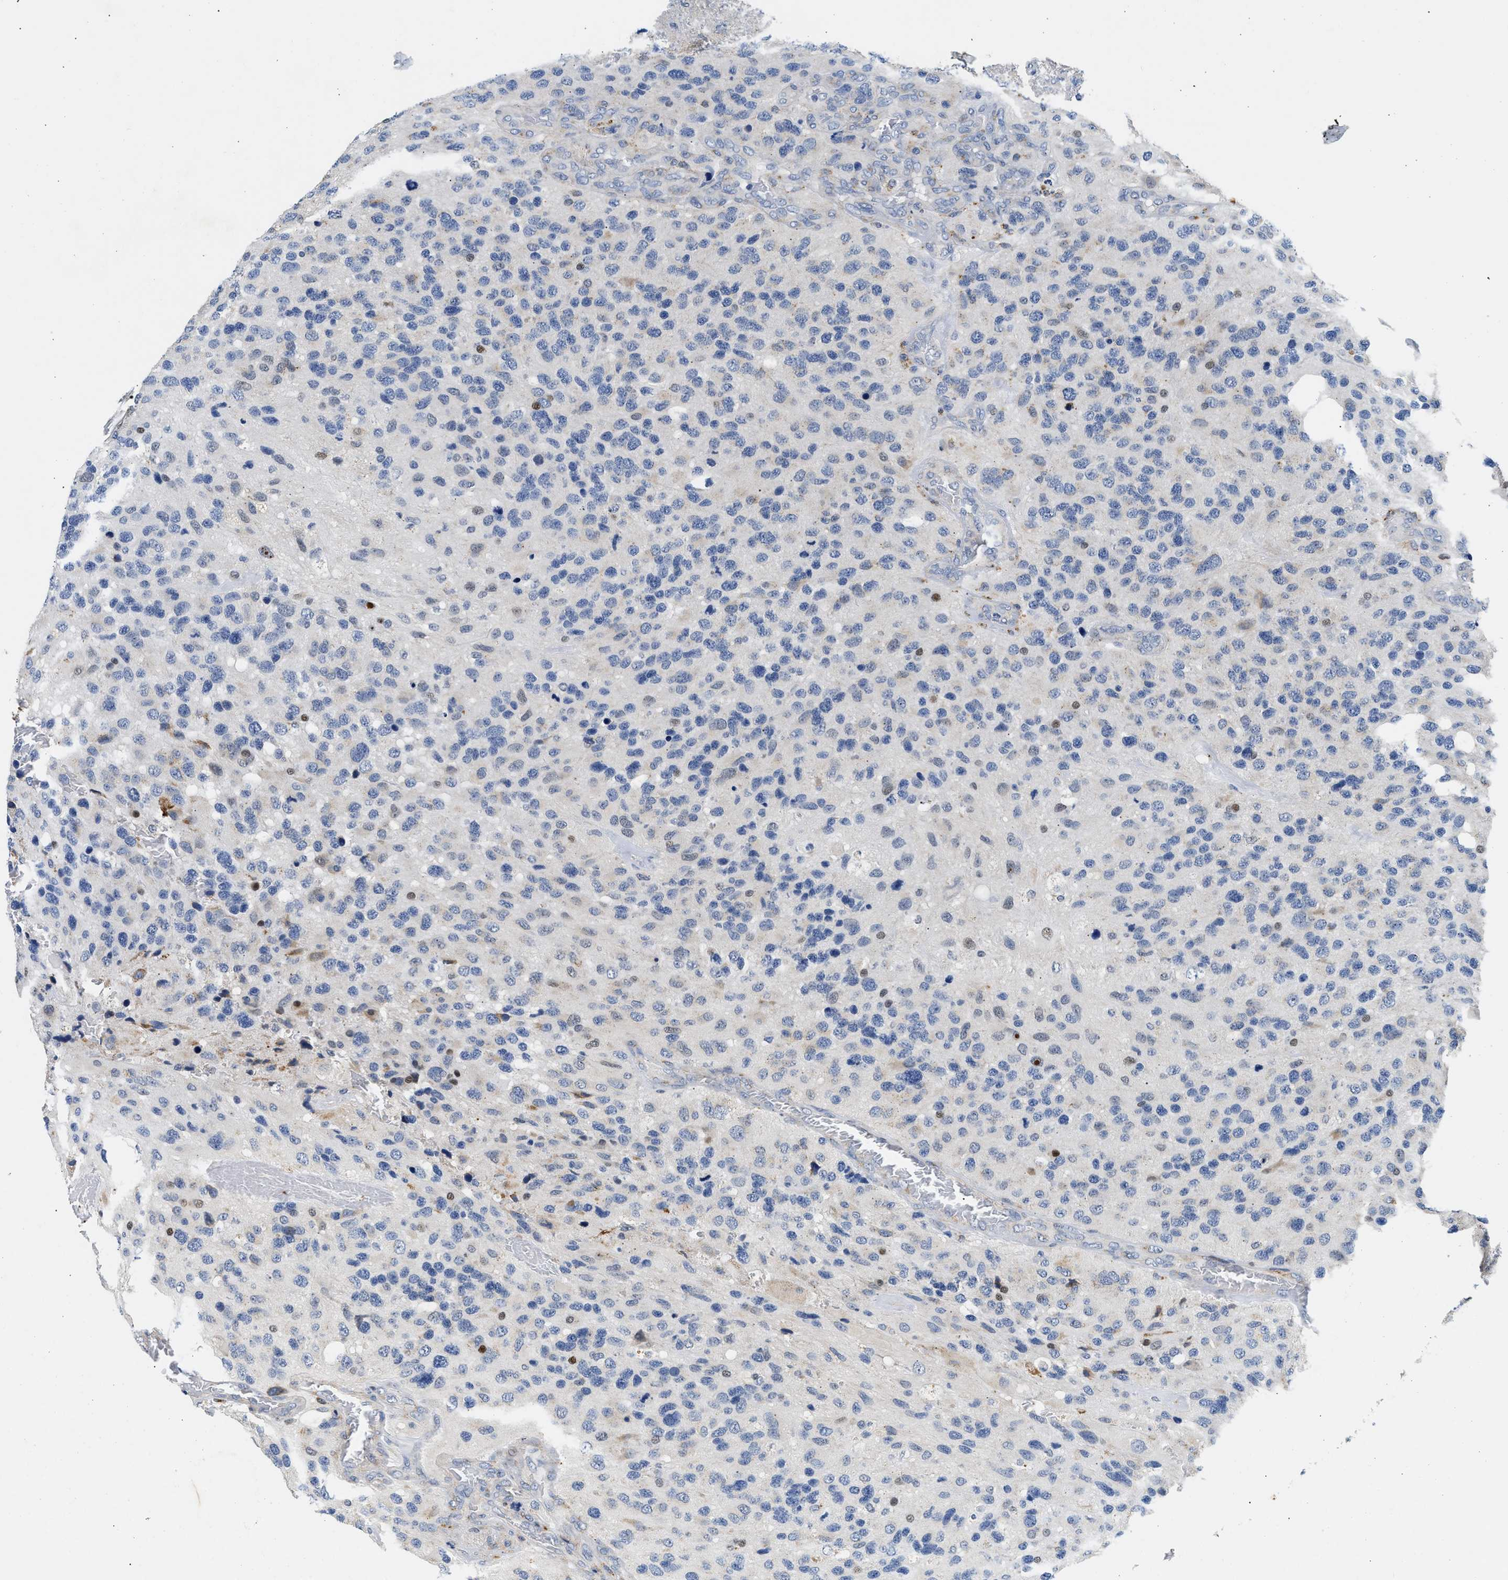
{"staining": {"intensity": "negative", "quantity": "none", "location": "none"}, "tissue": "glioma", "cell_type": "Tumor cells", "image_type": "cancer", "snomed": [{"axis": "morphology", "description": "Glioma, malignant, High grade"}, {"axis": "topography", "description": "Brain"}], "caption": "The micrograph demonstrates no significant positivity in tumor cells of glioma.", "gene": "PPM1L", "patient": {"sex": "female", "age": 58}}